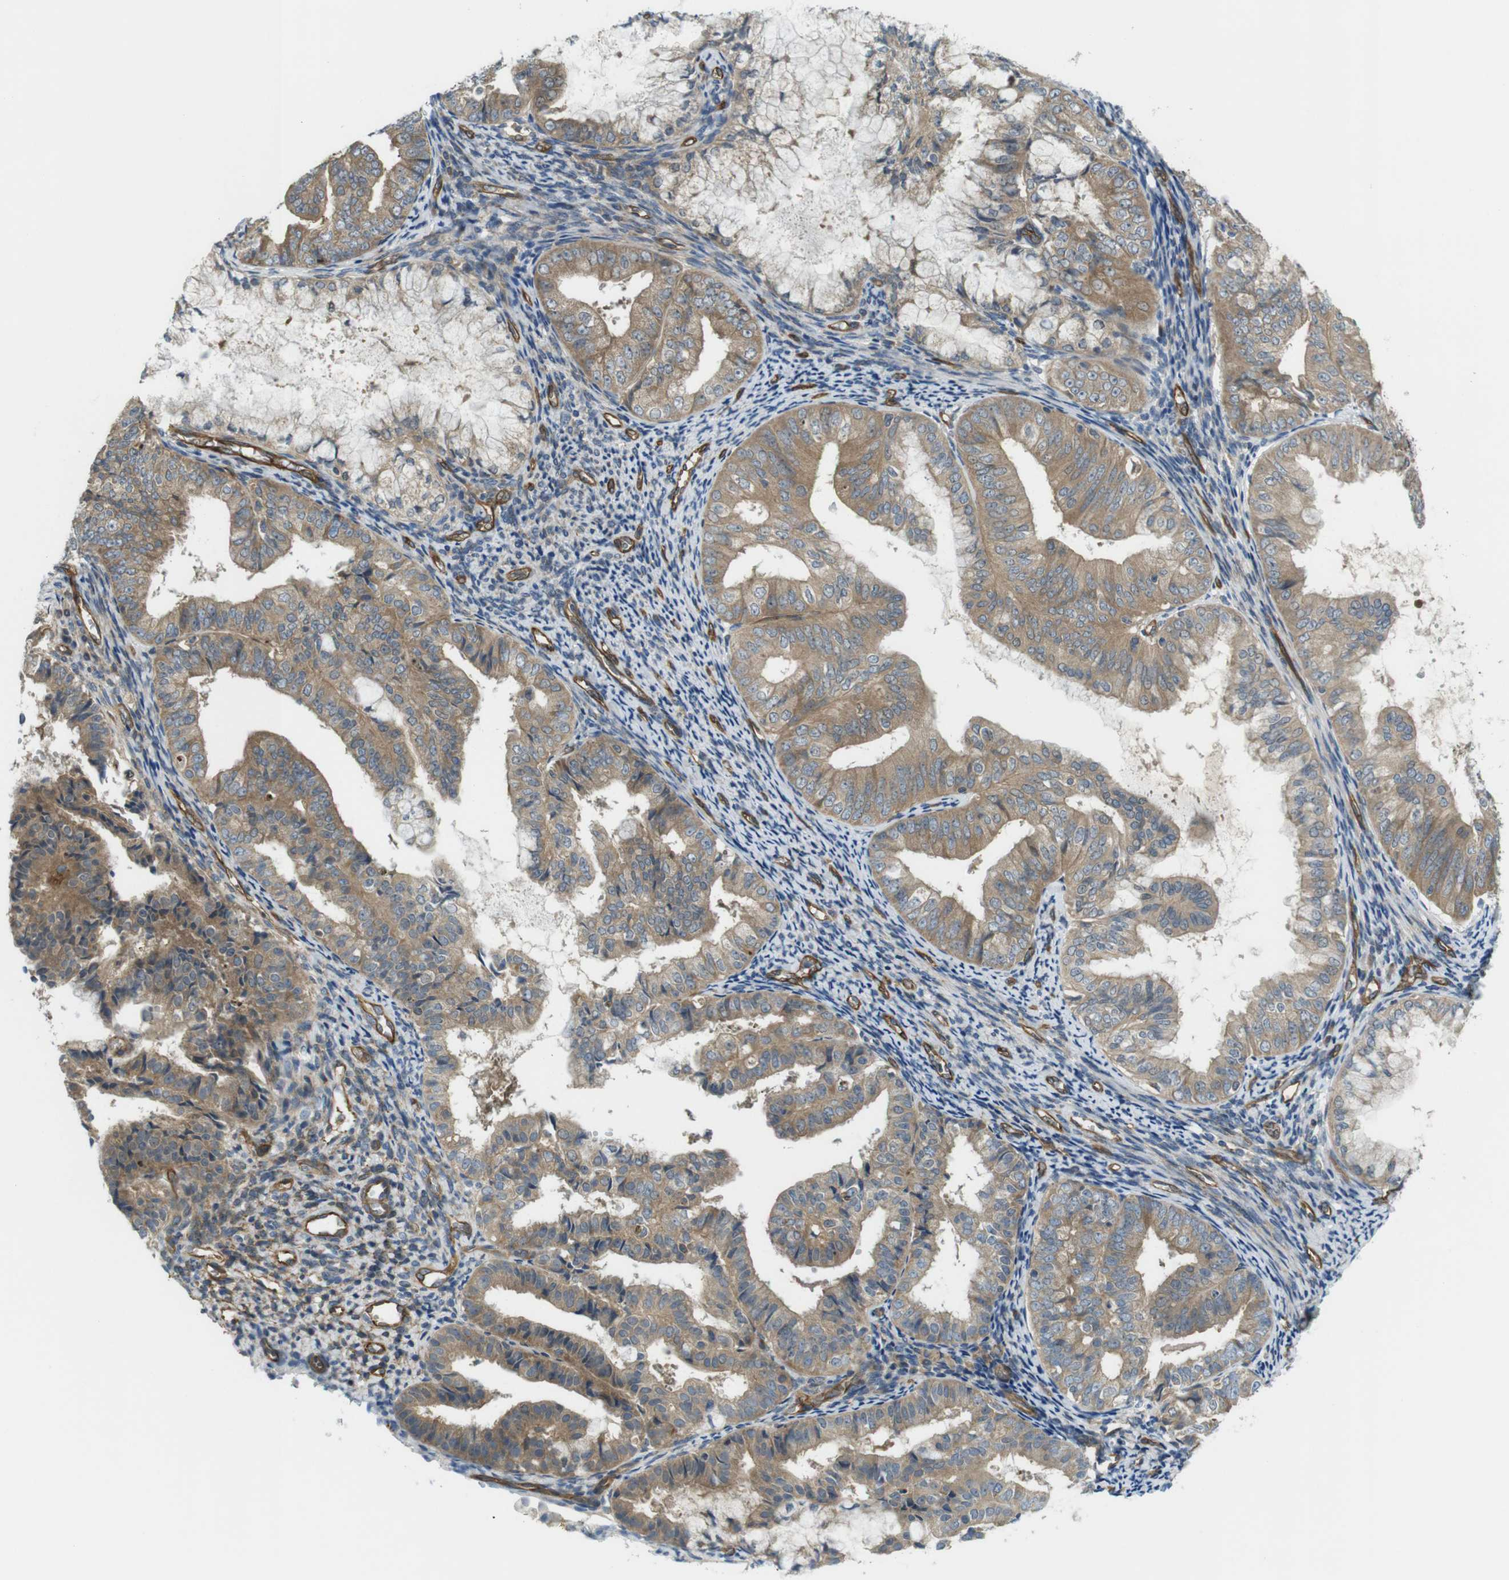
{"staining": {"intensity": "moderate", "quantity": ">75%", "location": "cytoplasmic/membranous"}, "tissue": "endometrial cancer", "cell_type": "Tumor cells", "image_type": "cancer", "snomed": [{"axis": "morphology", "description": "Adenocarcinoma, NOS"}, {"axis": "topography", "description": "Endometrium"}], "caption": "The photomicrograph reveals a brown stain indicating the presence of a protein in the cytoplasmic/membranous of tumor cells in endometrial adenocarcinoma.", "gene": "TSC1", "patient": {"sex": "female", "age": 63}}